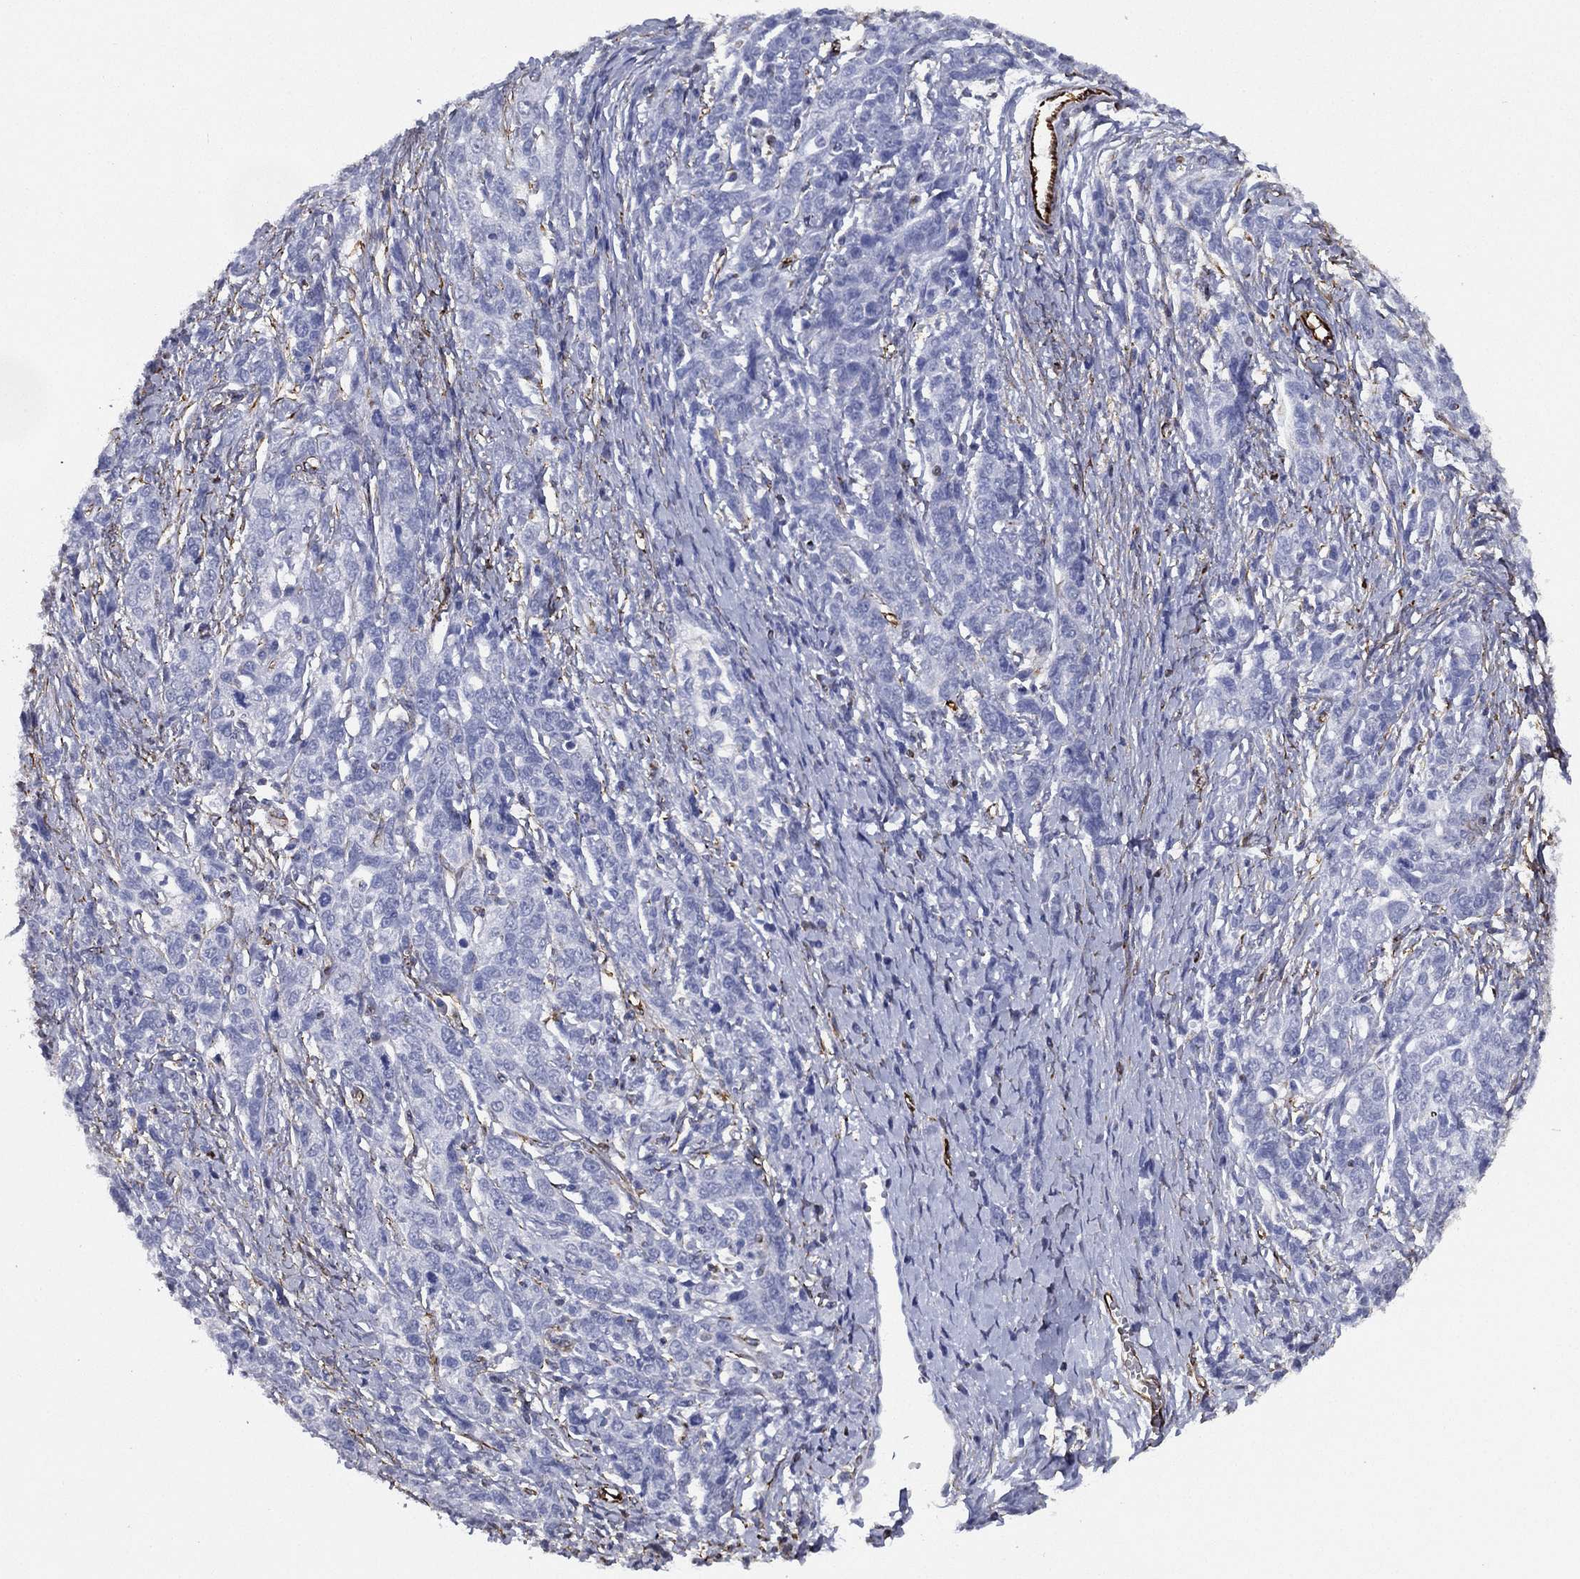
{"staining": {"intensity": "negative", "quantity": "none", "location": "none"}, "tissue": "ovarian cancer", "cell_type": "Tumor cells", "image_type": "cancer", "snomed": [{"axis": "morphology", "description": "Cystadenocarcinoma, serous, NOS"}, {"axis": "topography", "description": "Ovary"}], "caption": "There is no significant expression in tumor cells of ovarian cancer (serous cystadenocarcinoma). The staining was performed using DAB (3,3'-diaminobenzidine) to visualize the protein expression in brown, while the nuclei were stained in blue with hematoxylin (Magnification: 20x).", "gene": "MAS1", "patient": {"sex": "female", "age": 71}}